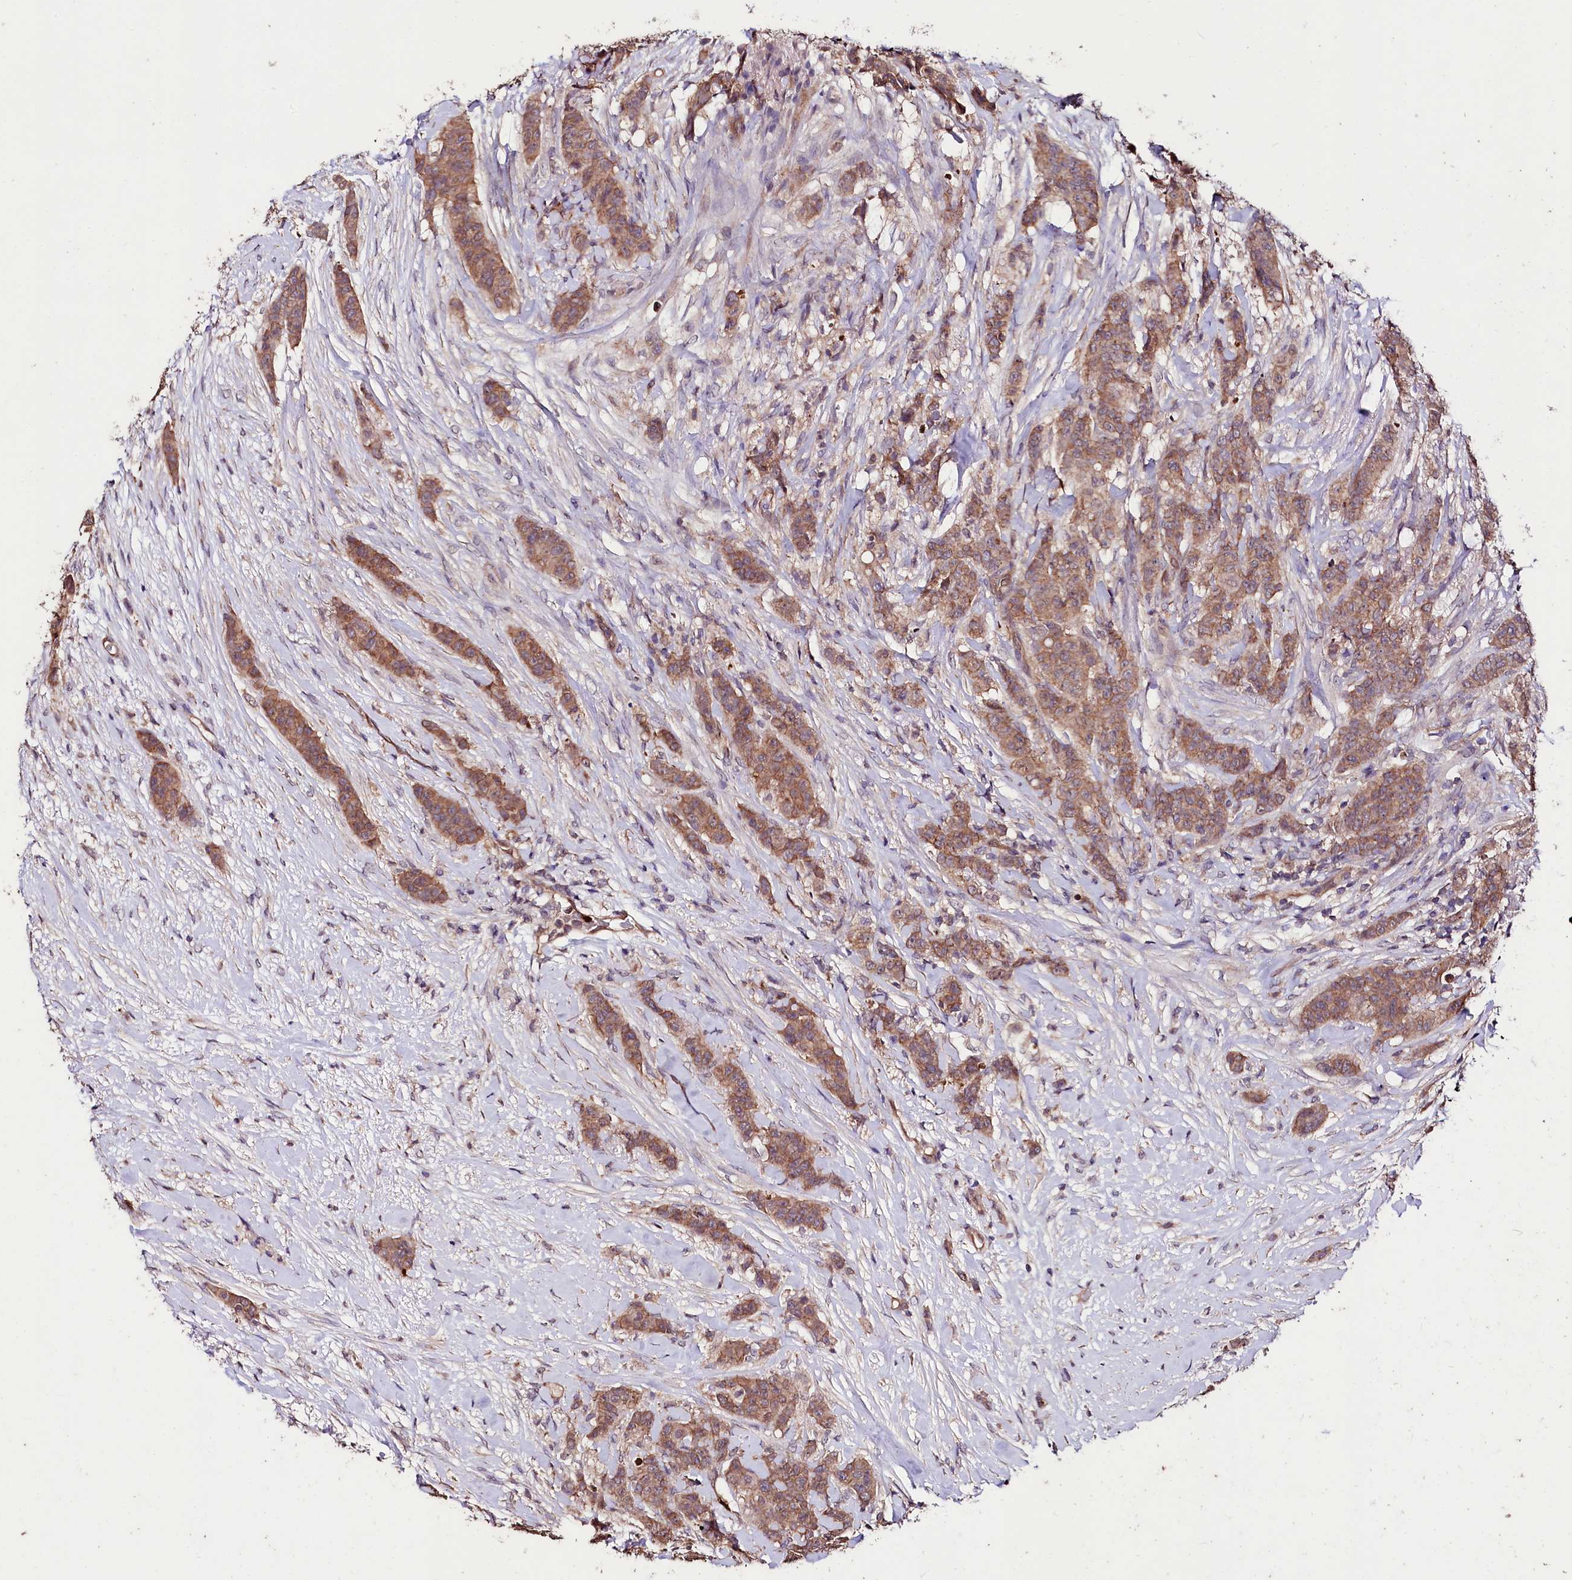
{"staining": {"intensity": "moderate", "quantity": ">75%", "location": "cytoplasmic/membranous"}, "tissue": "breast cancer", "cell_type": "Tumor cells", "image_type": "cancer", "snomed": [{"axis": "morphology", "description": "Duct carcinoma"}, {"axis": "topography", "description": "Breast"}], "caption": "Brown immunohistochemical staining in breast cancer (invasive ductal carcinoma) reveals moderate cytoplasmic/membranous expression in approximately >75% of tumor cells.", "gene": "KLRB1", "patient": {"sex": "female", "age": 40}}